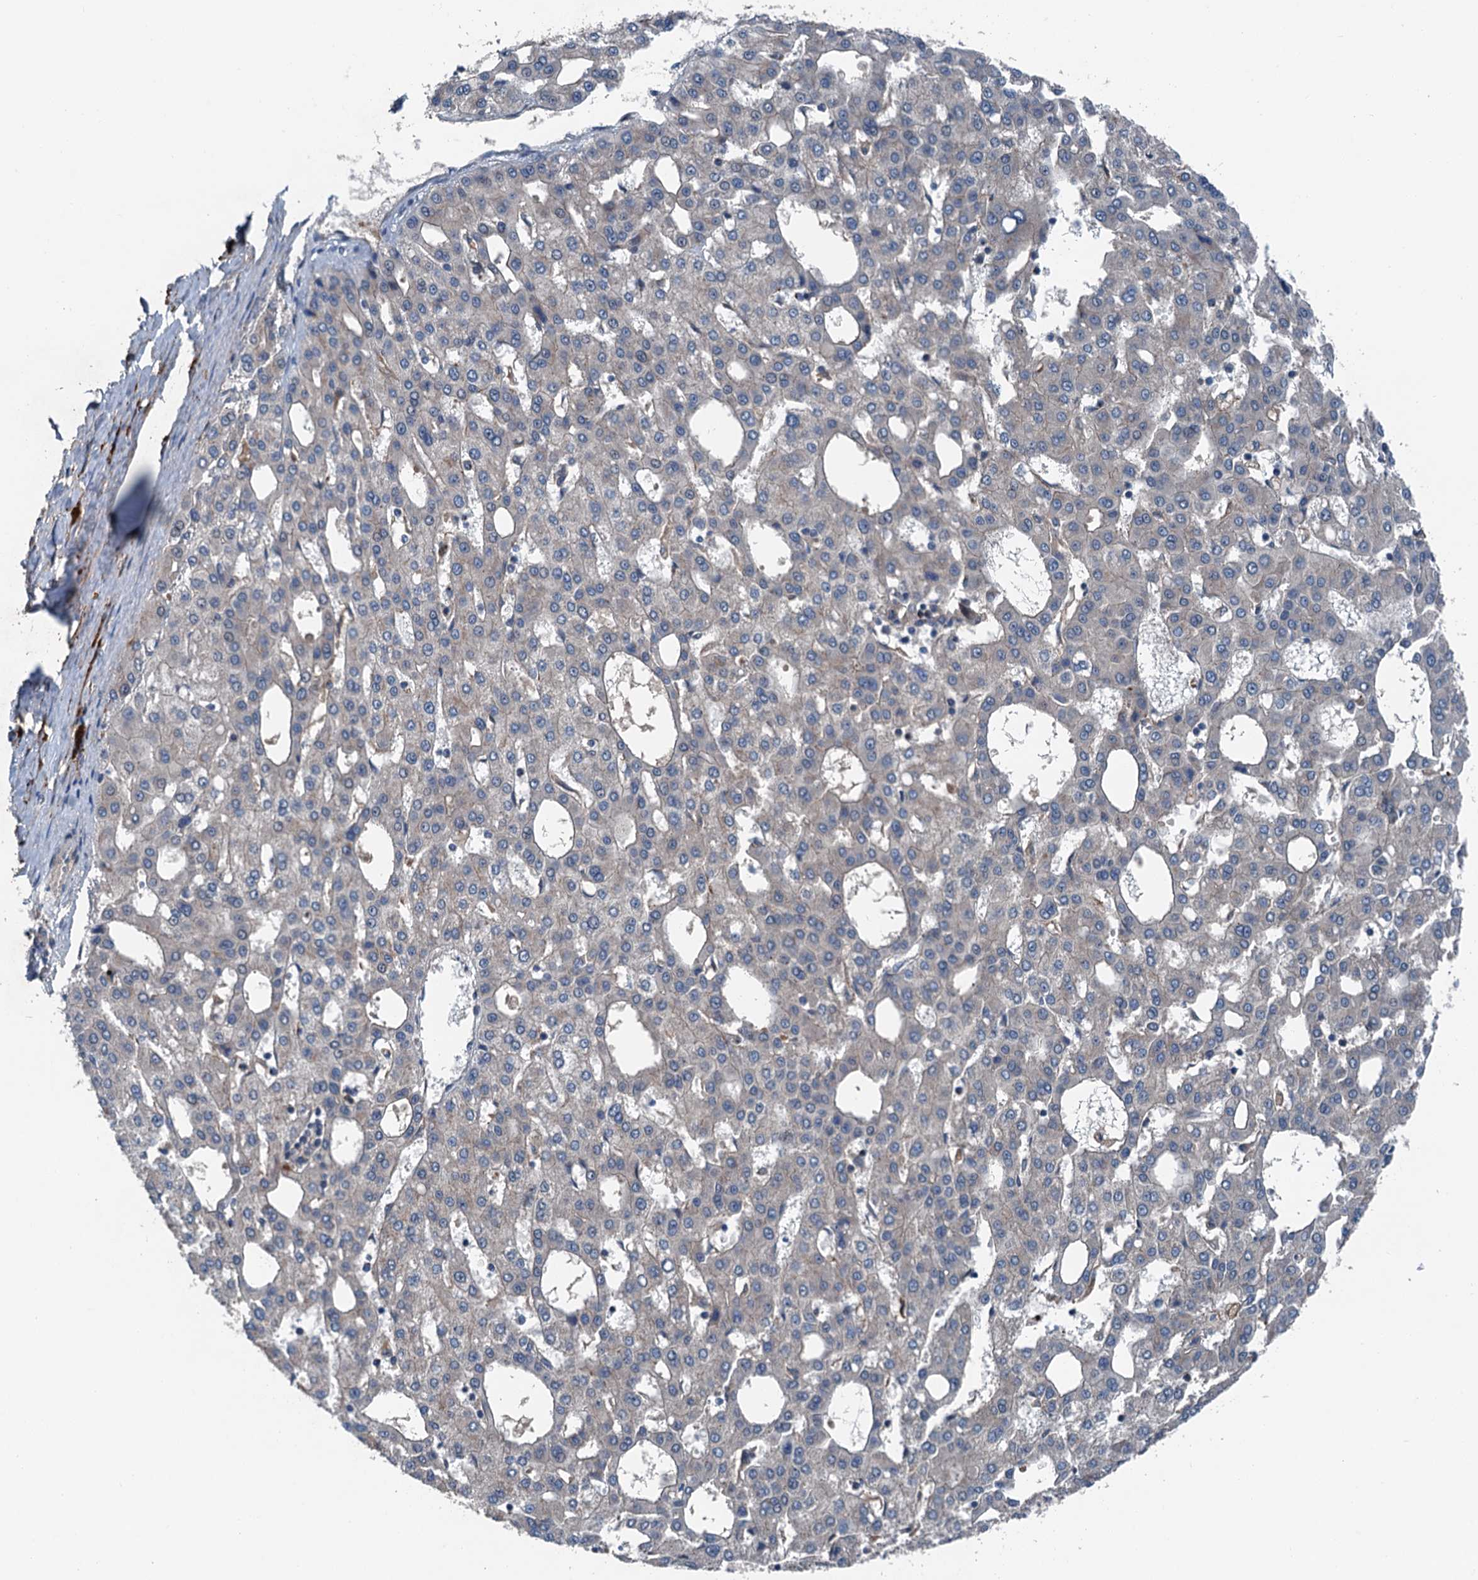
{"staining": {"intensity": "negative", "quantity": "none", "location": "none"}, "tissue": "liver cancer", "cell_type": "Tumor cells", "image_type": "cancer", "snomed": [{"axis": "morphology", "description": "Carcinoma, Hepatocellular, NOS"}, {"axis": "topography", "description": "Liver"}], "caption": "This is an immunohistochemistry image of human liver cancer. There is no expression in tumor cells.", "gene": "SLC2A10", "patient": {"sex": "male", "age": 47}}